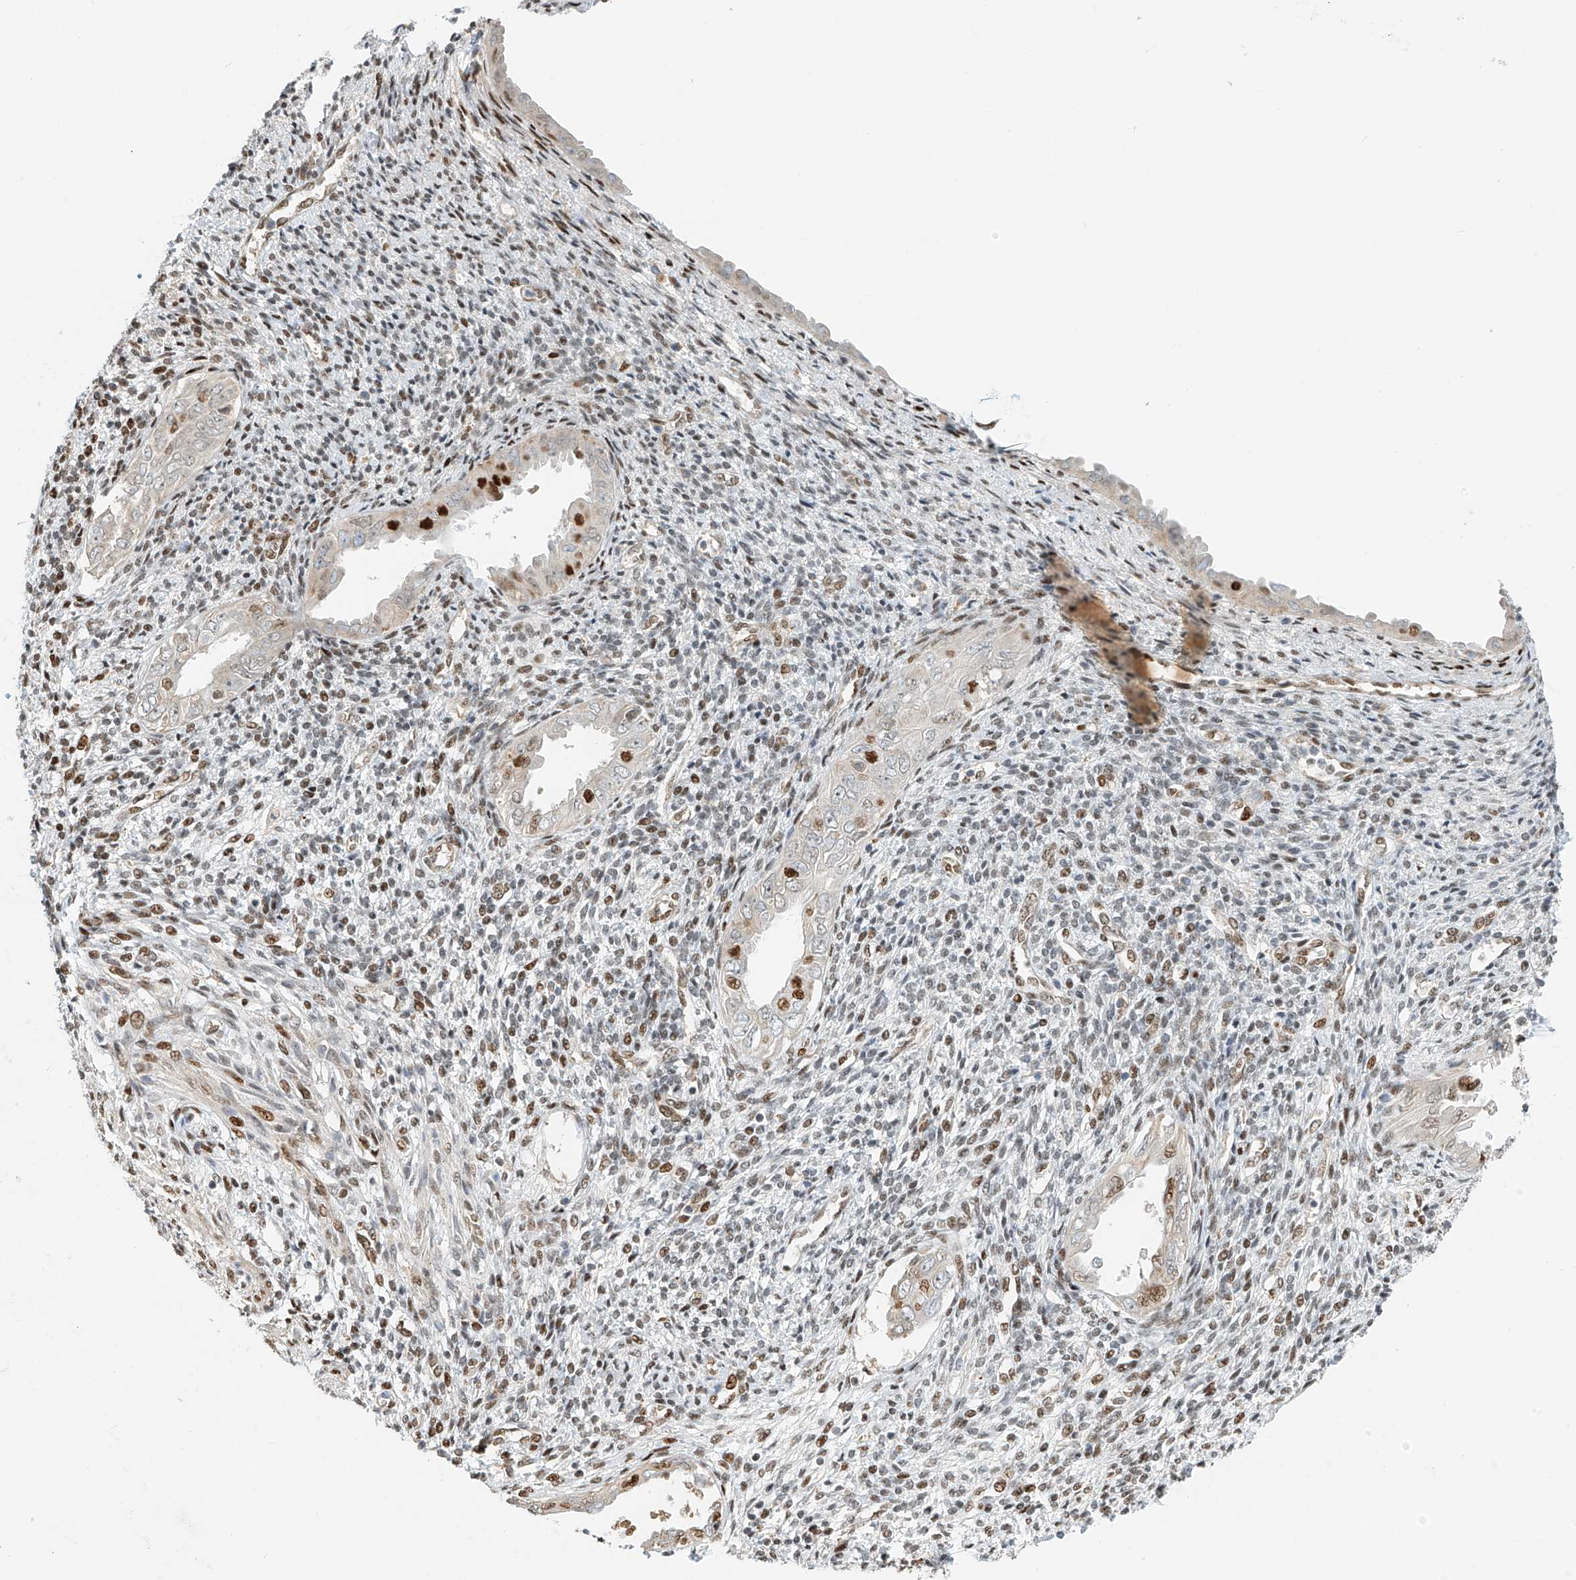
{"staining": {"intensity": "moderate", "quantity": "<25%", "location": "nuclear"}, "tissue": "endometrium", "cell_type": "Cells in endometrial stroma", "image_type": "normal", "snomed": [{"axis": "morphology", "description": "Normal tissue, NOS"}, {"axis": "topography", "description": "Endometrium"}], "caption": "Immunohistochemical staining of unremarkable human endometrium reveals moderate nuclear protein positivity in approximately <25% of cells in endometrial stroma.", "gene": "ZNF514", "patient": {"sex": "female", "age": 66}}